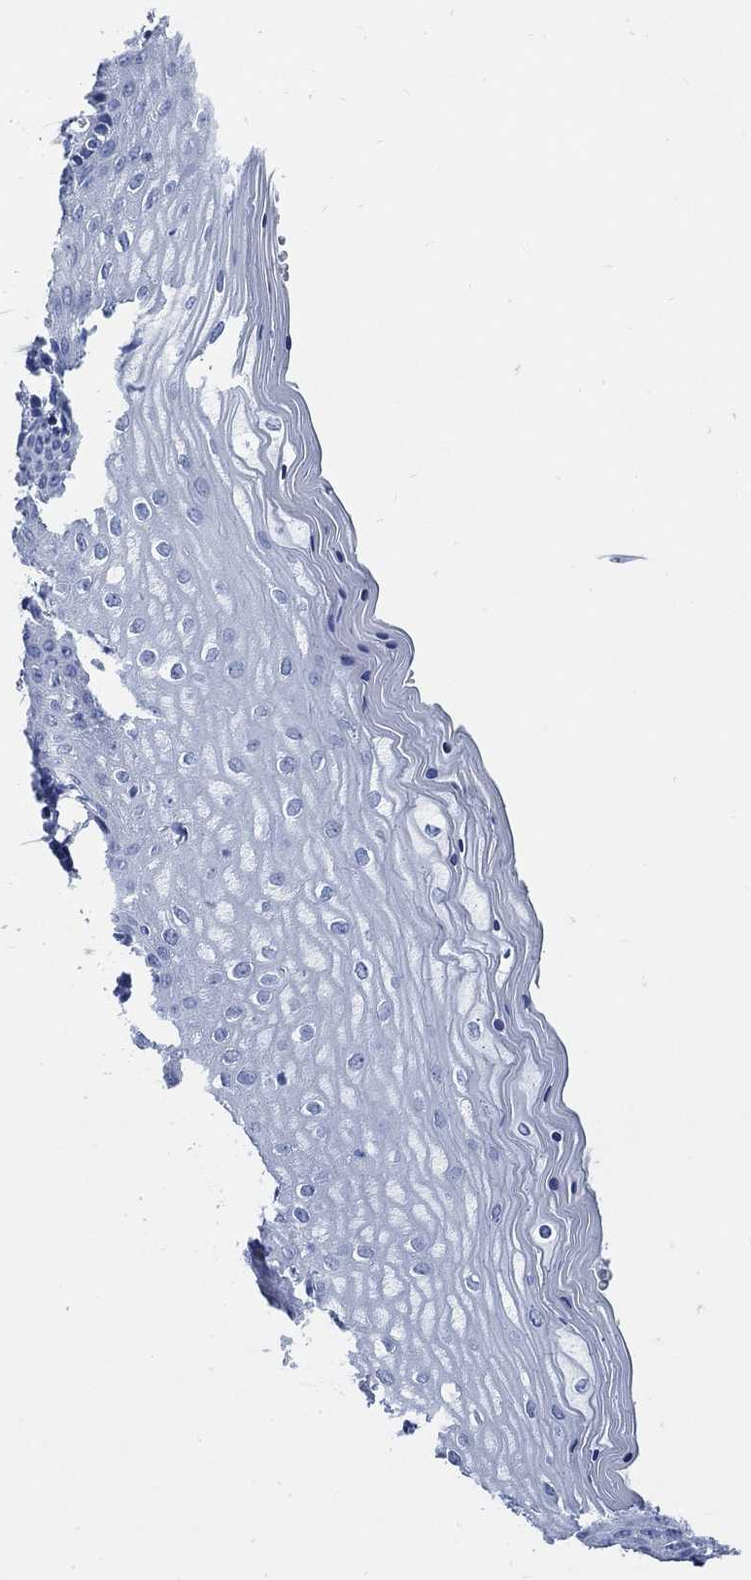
{"staining": {"intensity": "negative", "quantity": "none", "location": "none"}, "tissue": "vagina", "cell_type": "Squamous epithelial cells", "image_type": "normal", "snomed": [{"axis": "morphology", "description": "Normal tissue, NOS"}, {"axis": "topography", "description": "Vagina"}], "caption": "The image exhibits no significant positivity in squamous epithelial cells of vagina. (DAB (3,3'-diaminobenzidine) immunohistochemistry visualized using brightfield microscopy, high magnification).", "gene": "SLC45A1", "patient": {"sex": "female", "age": 45}}